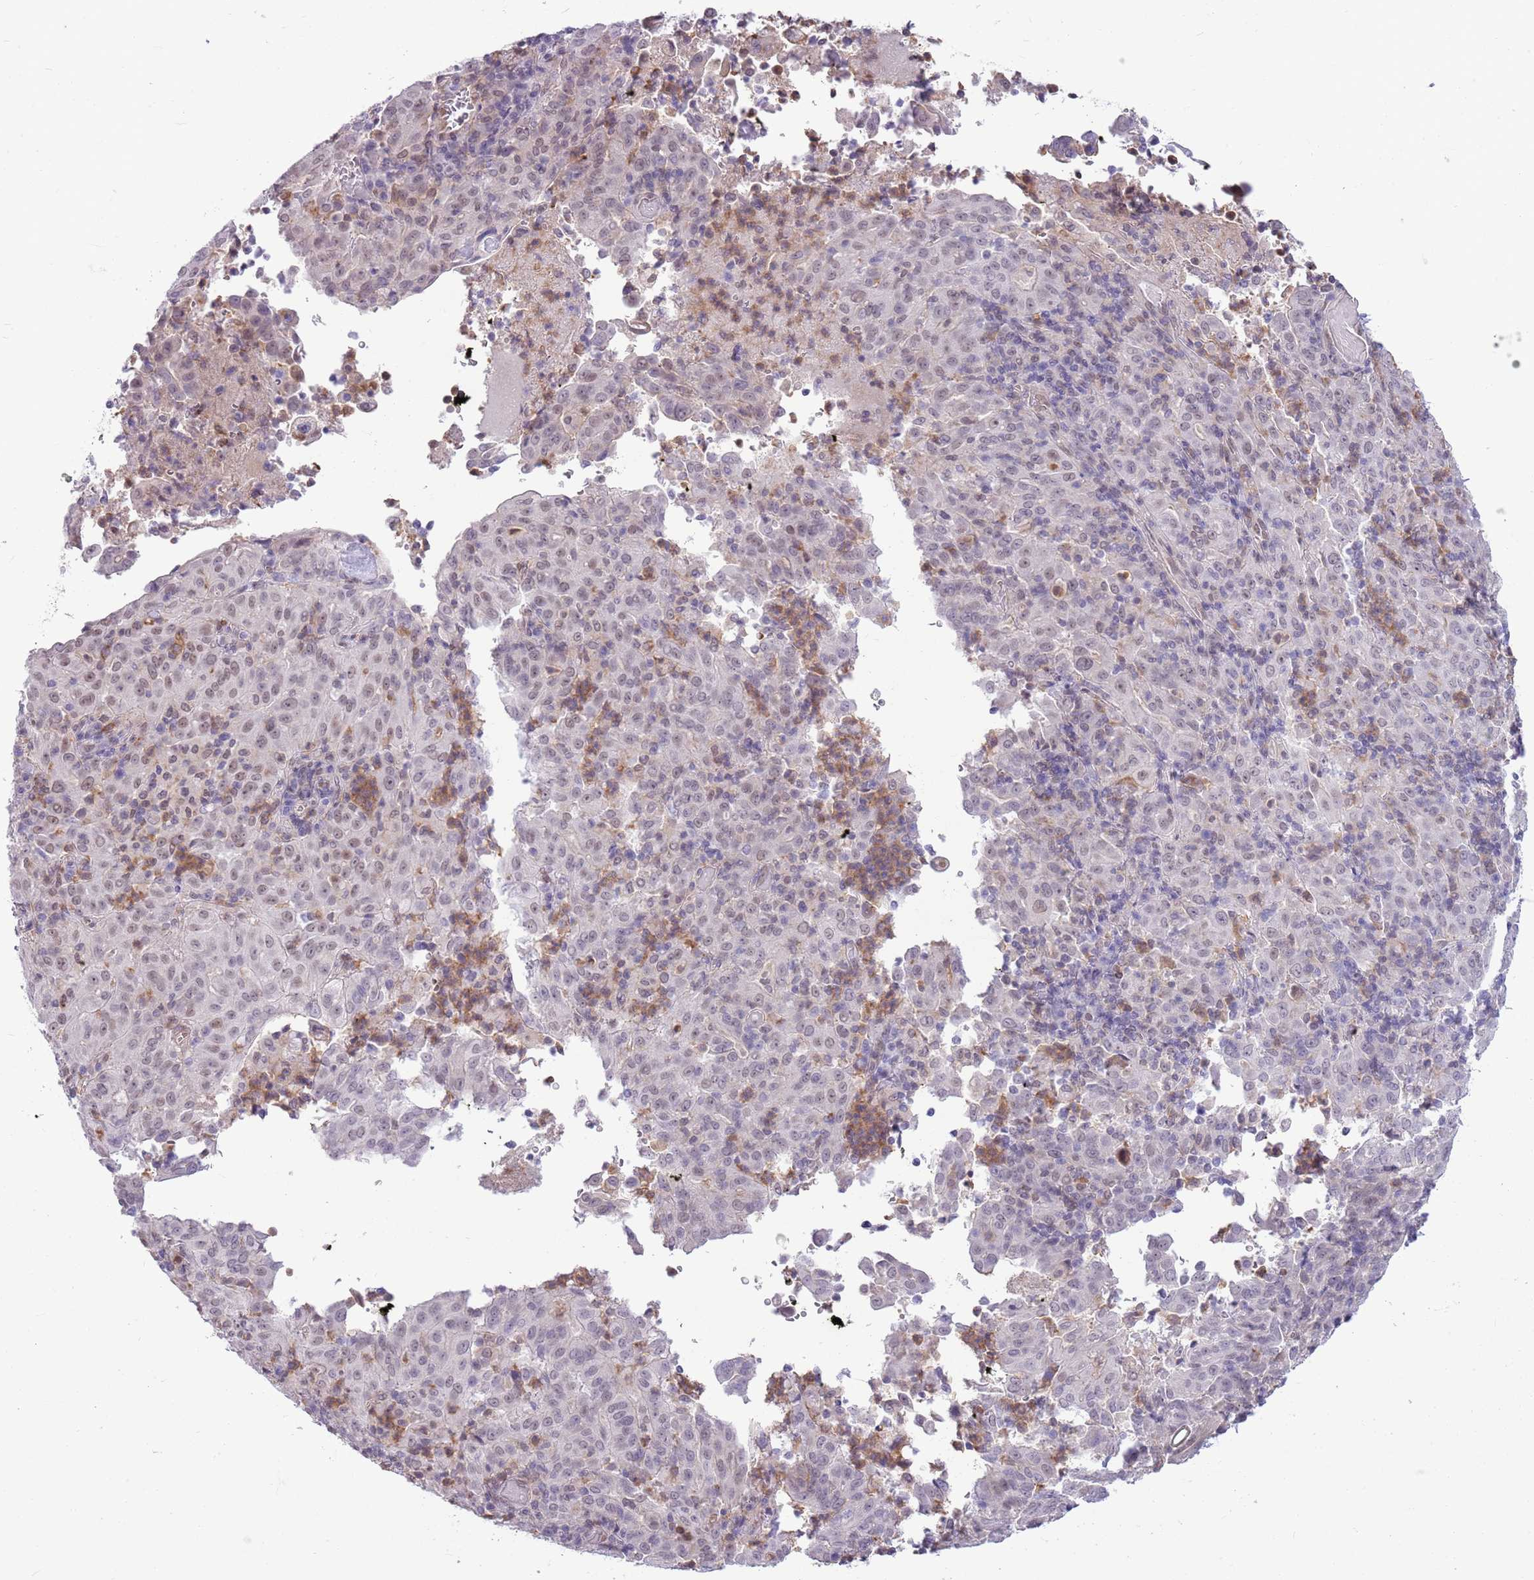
{"staining": {"intensity": "weak", "quantity": "<25%", "location": "nuclear"}, "tissue": "pancreatic cancer", "cell_type": "Tumor cells", "image_type": "cancer", "snomed": [{"axis": "morphology", "description": "Adenocarcinoma, NOS"}, {"axis": "topography", "description": "Pancreas"}], "caption": "Human pancreatic cancer stained for a protein using immunohistochemistry reveals no positivity in tumor cells.", "gene": "DHX32", "patient": {"sex": "male", "age": 63}}